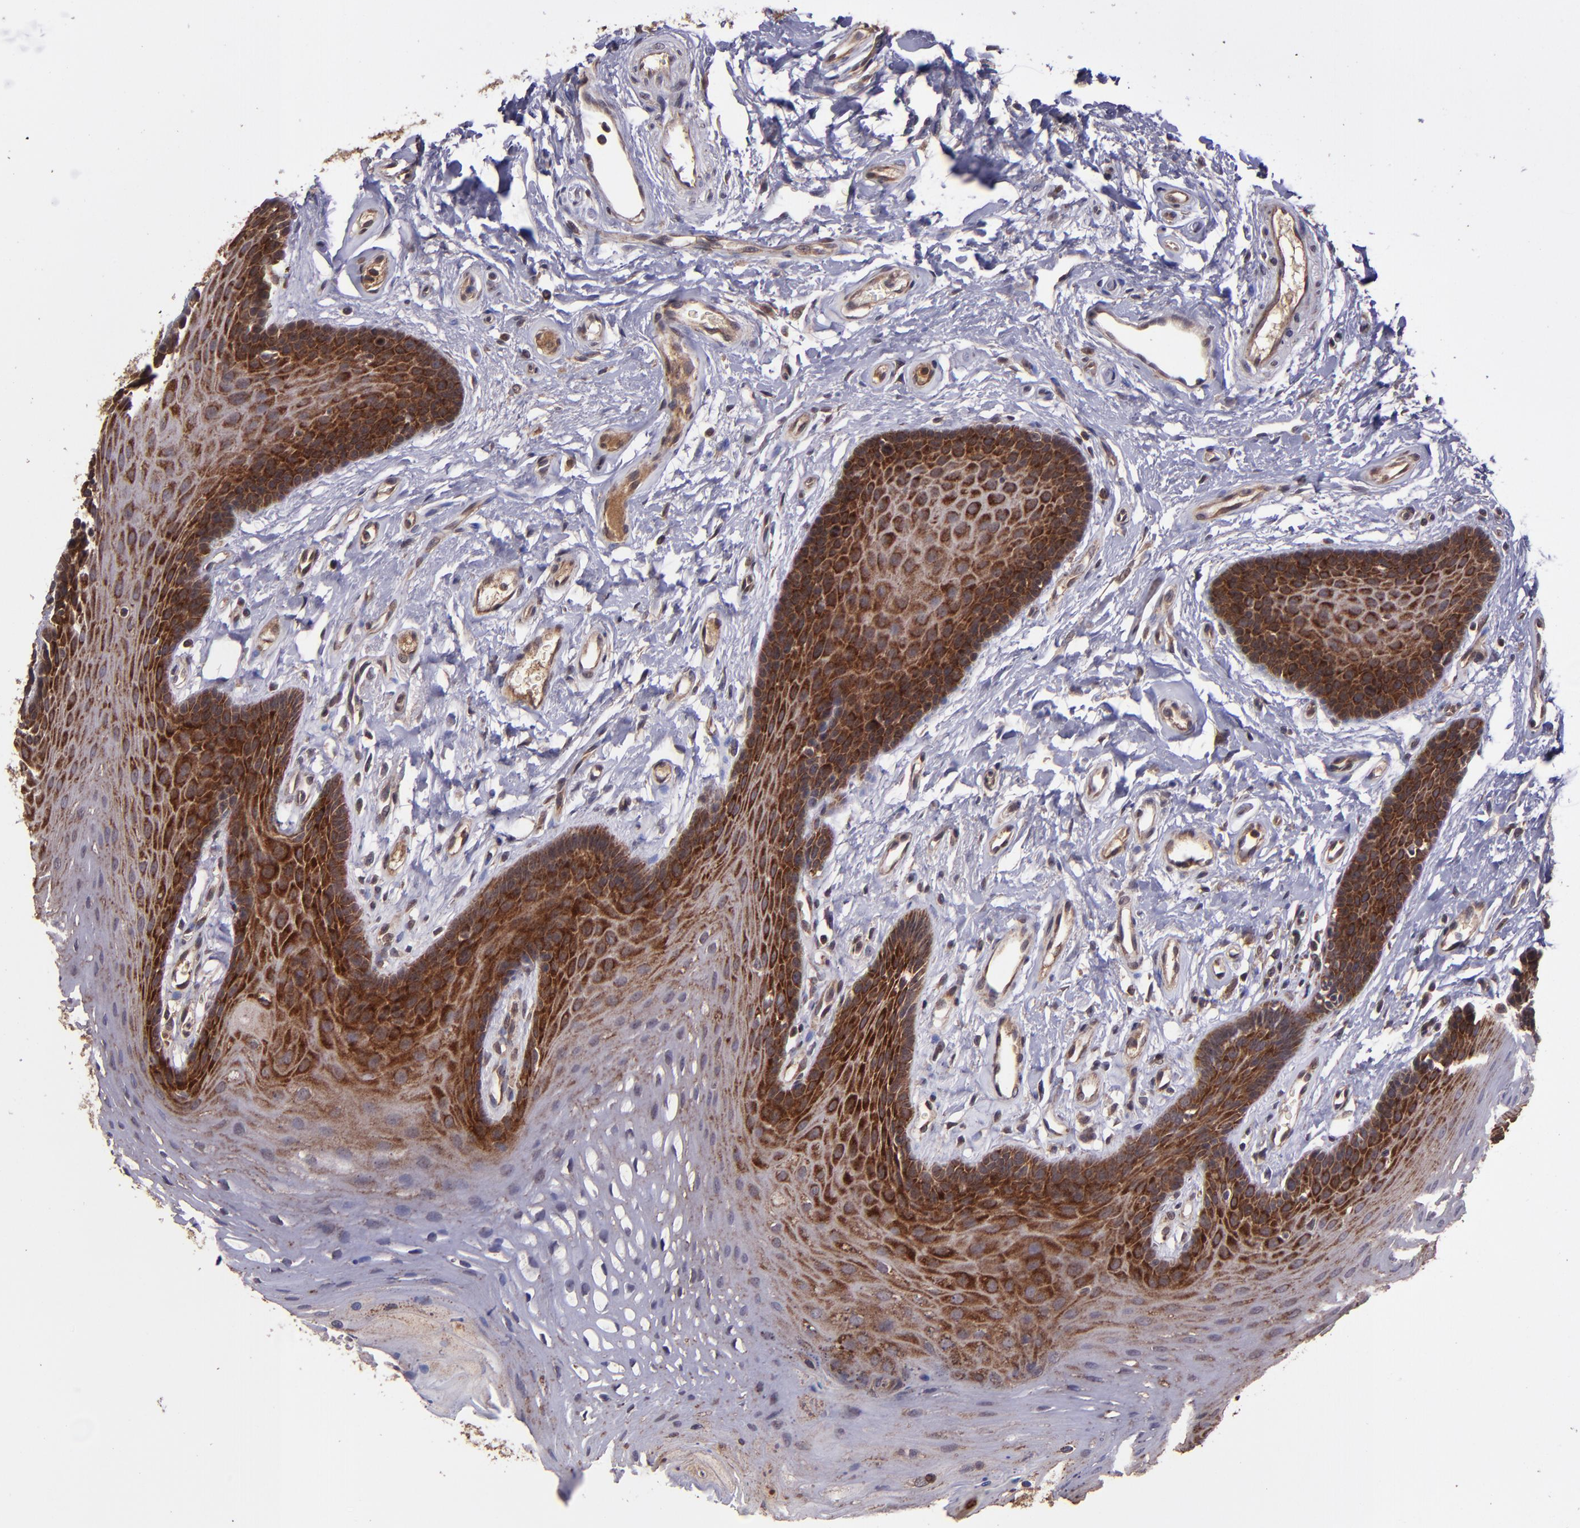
{"staining": {"intensity": "strong", "quantity": "25%-75%", "location": "cytoplasmic/membranous"}, "tissue": "oral mucosa", "cell_type": "Squamous epithelial cells", "image_type": "normal", "snomed": [{"axis": "morphology", "description": "Normal tissue, NOS"}, {"axis": "topography", "description": "Oral tissue"}], "caption": "Immunohistochemical staining of unremarkable oral mucosa shows 25%-75% levels of strong cytoplasmic/membranous protein positivity in about 25%-75% of squamous epithelial cells.", "gene": "USP51", "patient": {"sex": "male", "age": 62}}